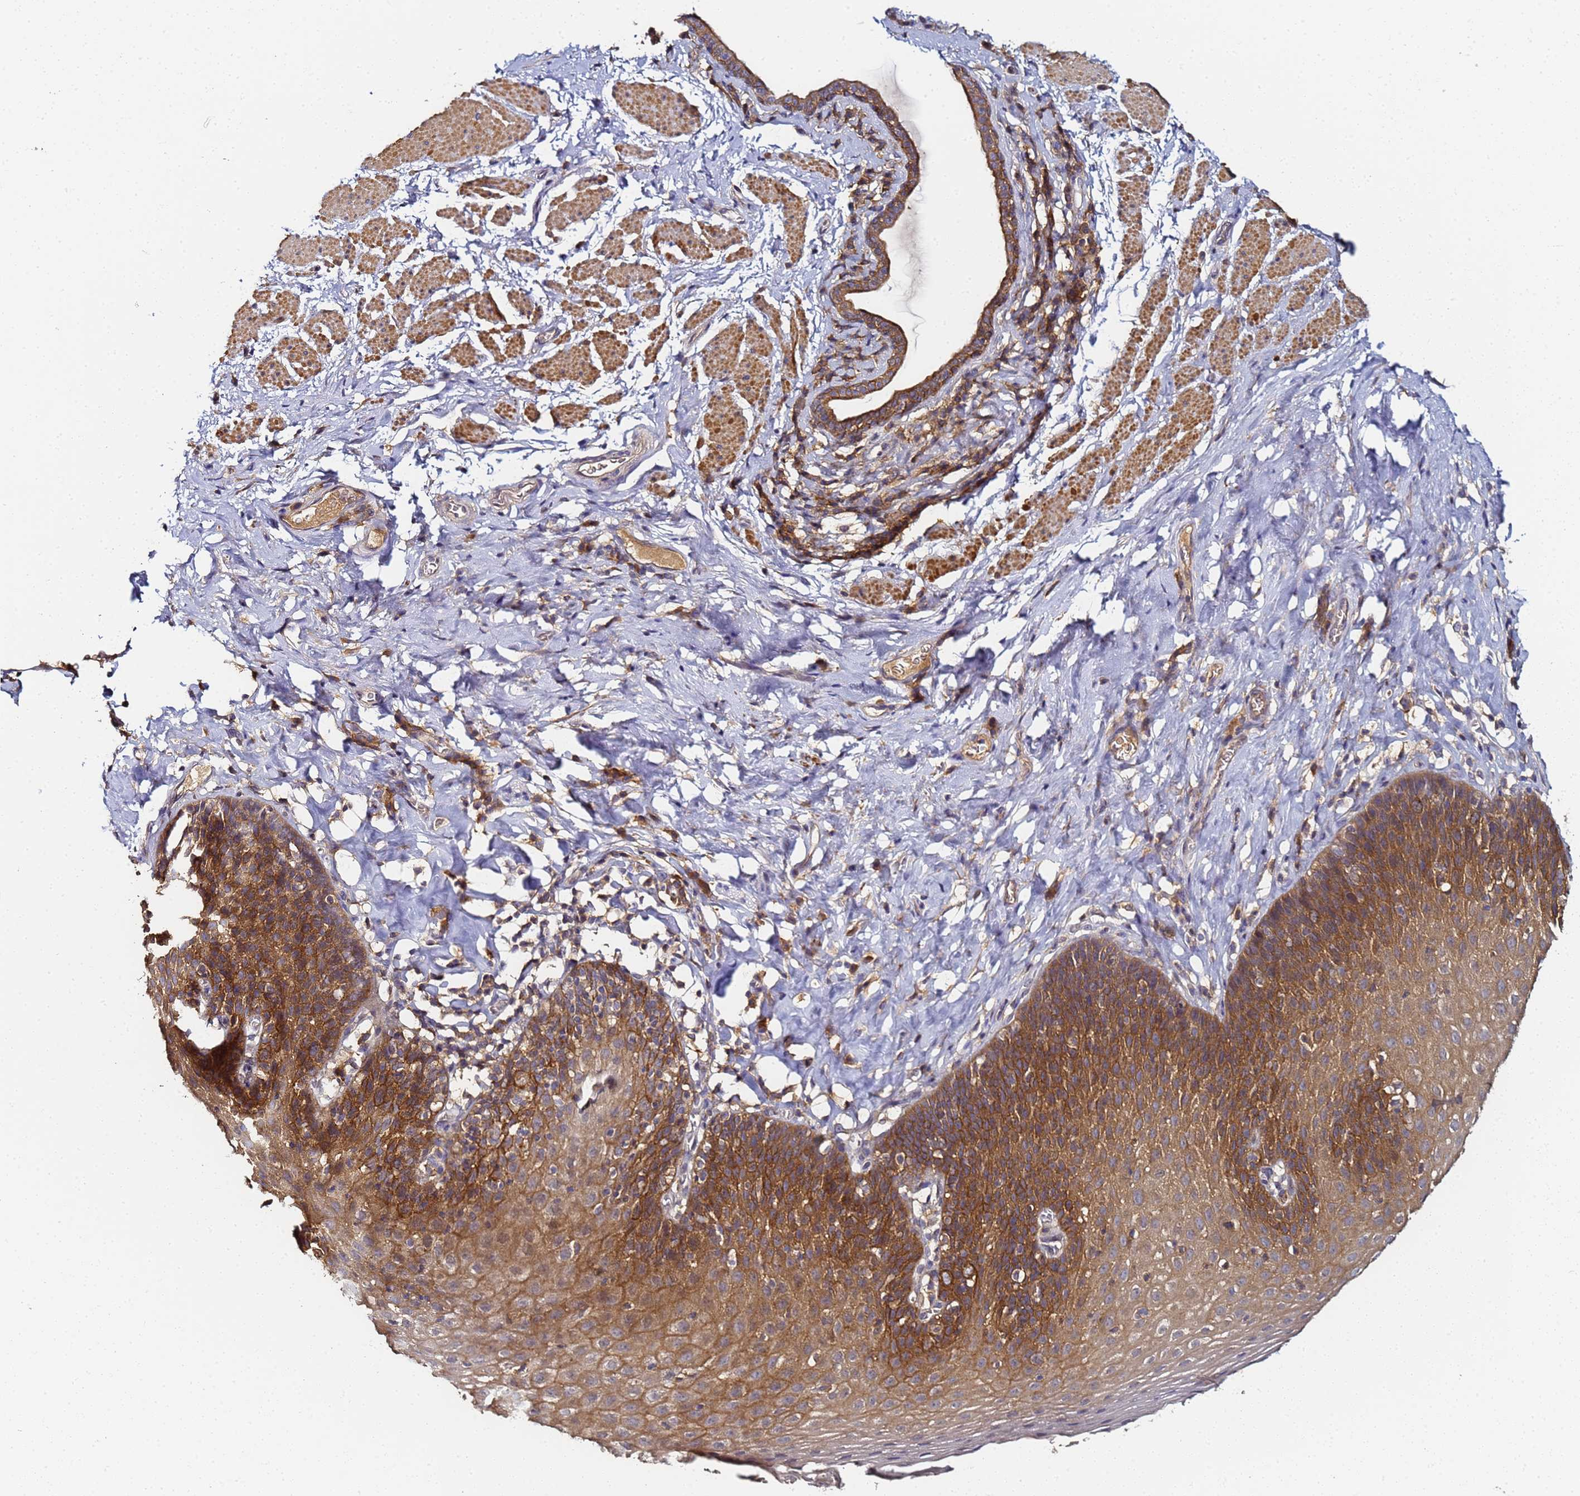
{"staining": {"intensity": "moderate", "quantity": ">75%", "location": "cytoplasmic/membranous"}, "tissue": "esophagus", "cell_type": "Squamous epithelial cells", "image_type": "normal", "snomed": [{"axis": "morphology", "description": "Normal tissue, NOS"}, {"axis": "topography", "description": "Esophagus"}], "caption": "This histopathology image reveals immunohistochemistry staining of unremarkable esophagus, with medium moderate cytoplasmic/membranous expression in approximately >75% of squamous epithelial cells.", "gene": "LRRC69", "patient": {"sex": "female", "age": 61}}